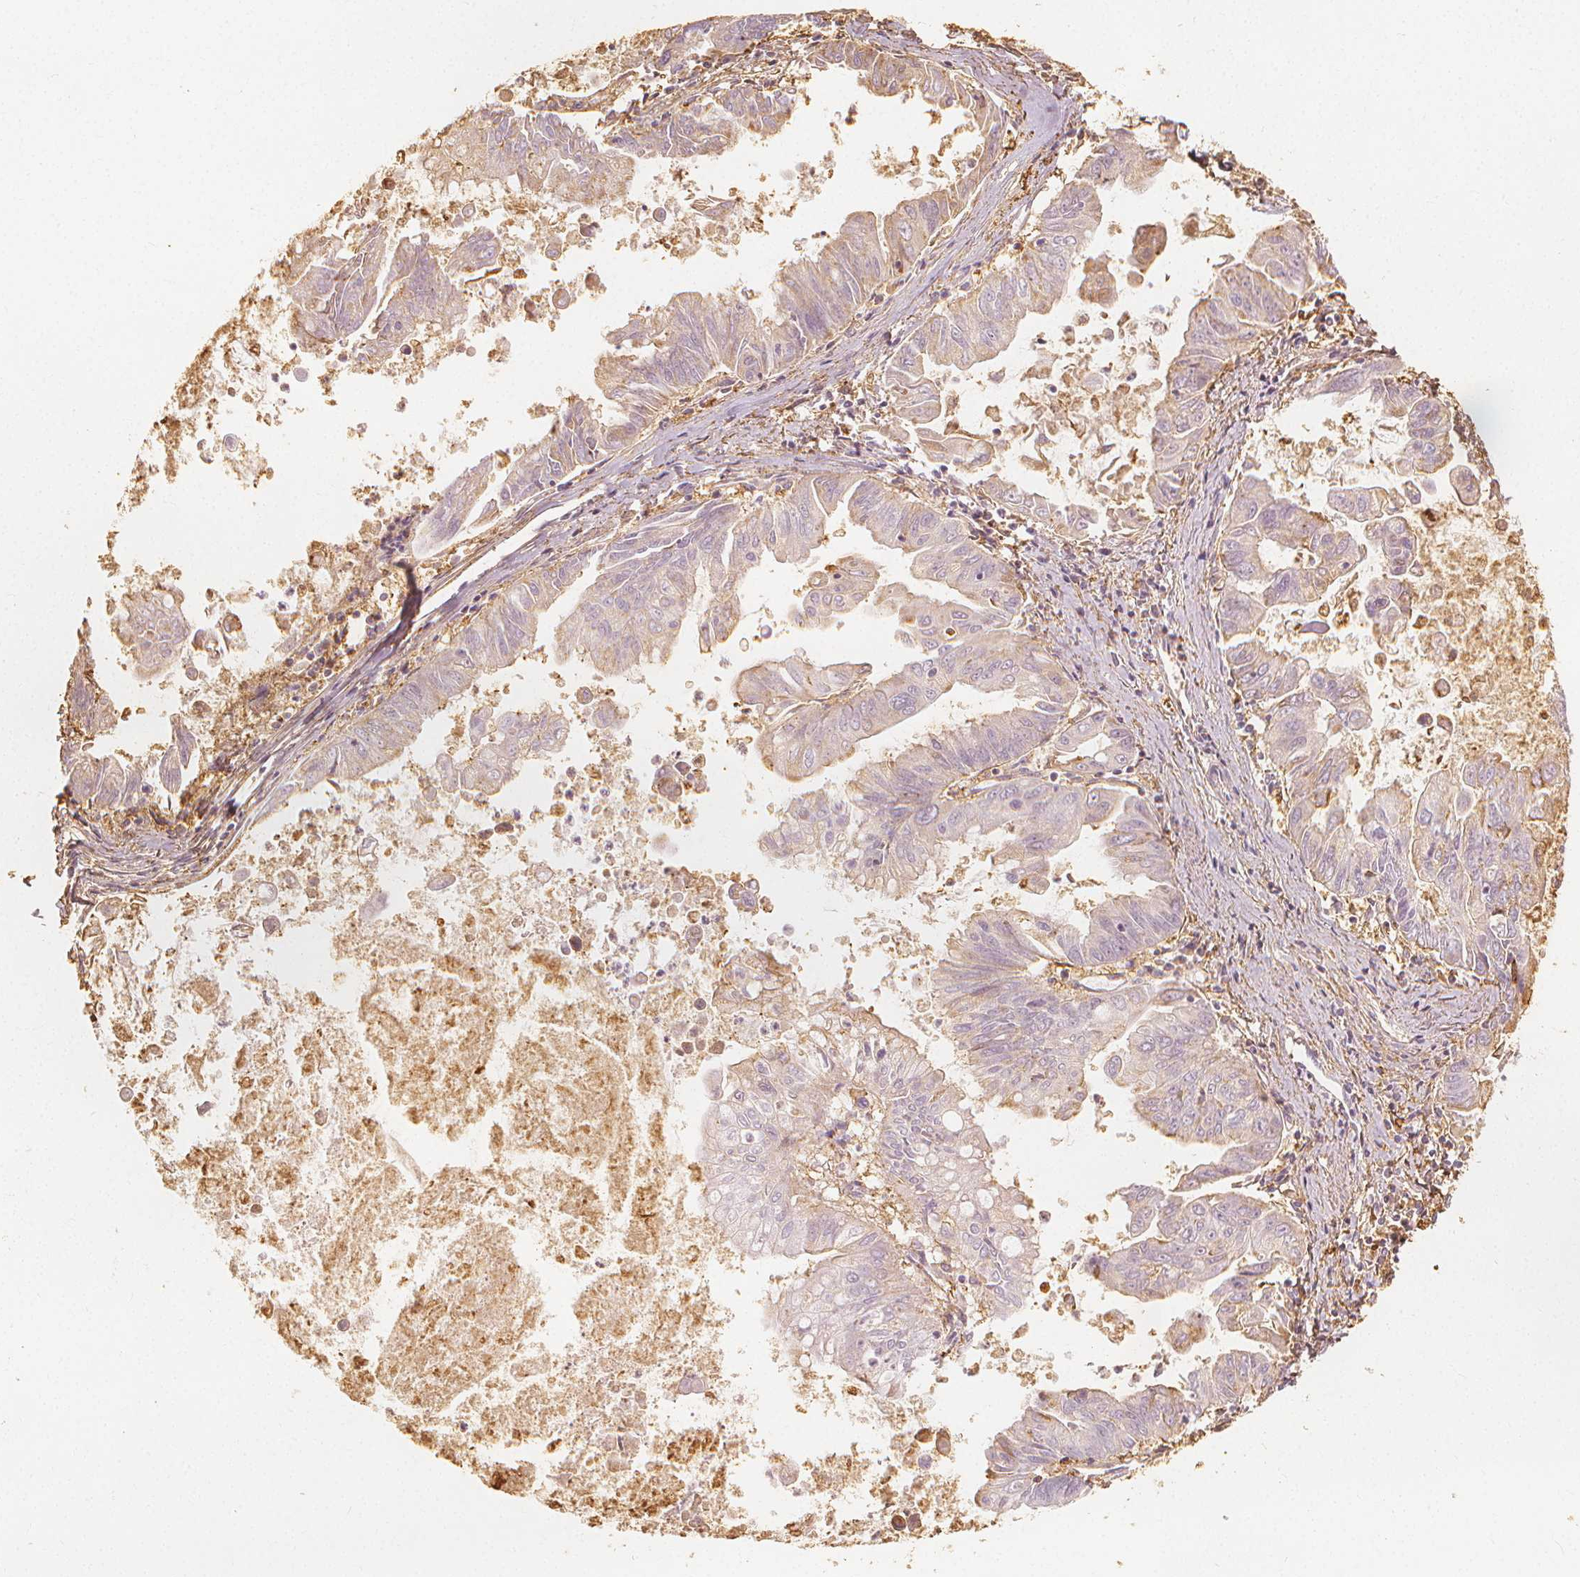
{"staining": {"intensity": "negative", "quantity": "none", "location": "none"}, "tissue": "stomach cancer", "cell_type": "Tumor cells", "image_type": "cancer", "snomed": [{"axis": "morphology", "description": "Adenocarcinoma, NOS"}, {"axis": "topography", "description": "Stomach, upper"}], "caption": "DAB (3,3'-diaminobenzidine) immunohistochemical staining of human adenocarcinoma (stomach) reveals no significant staining in tumor cells.", "gene": "ARHGAP26", "patient": {"sex": "male", "age": 80}}